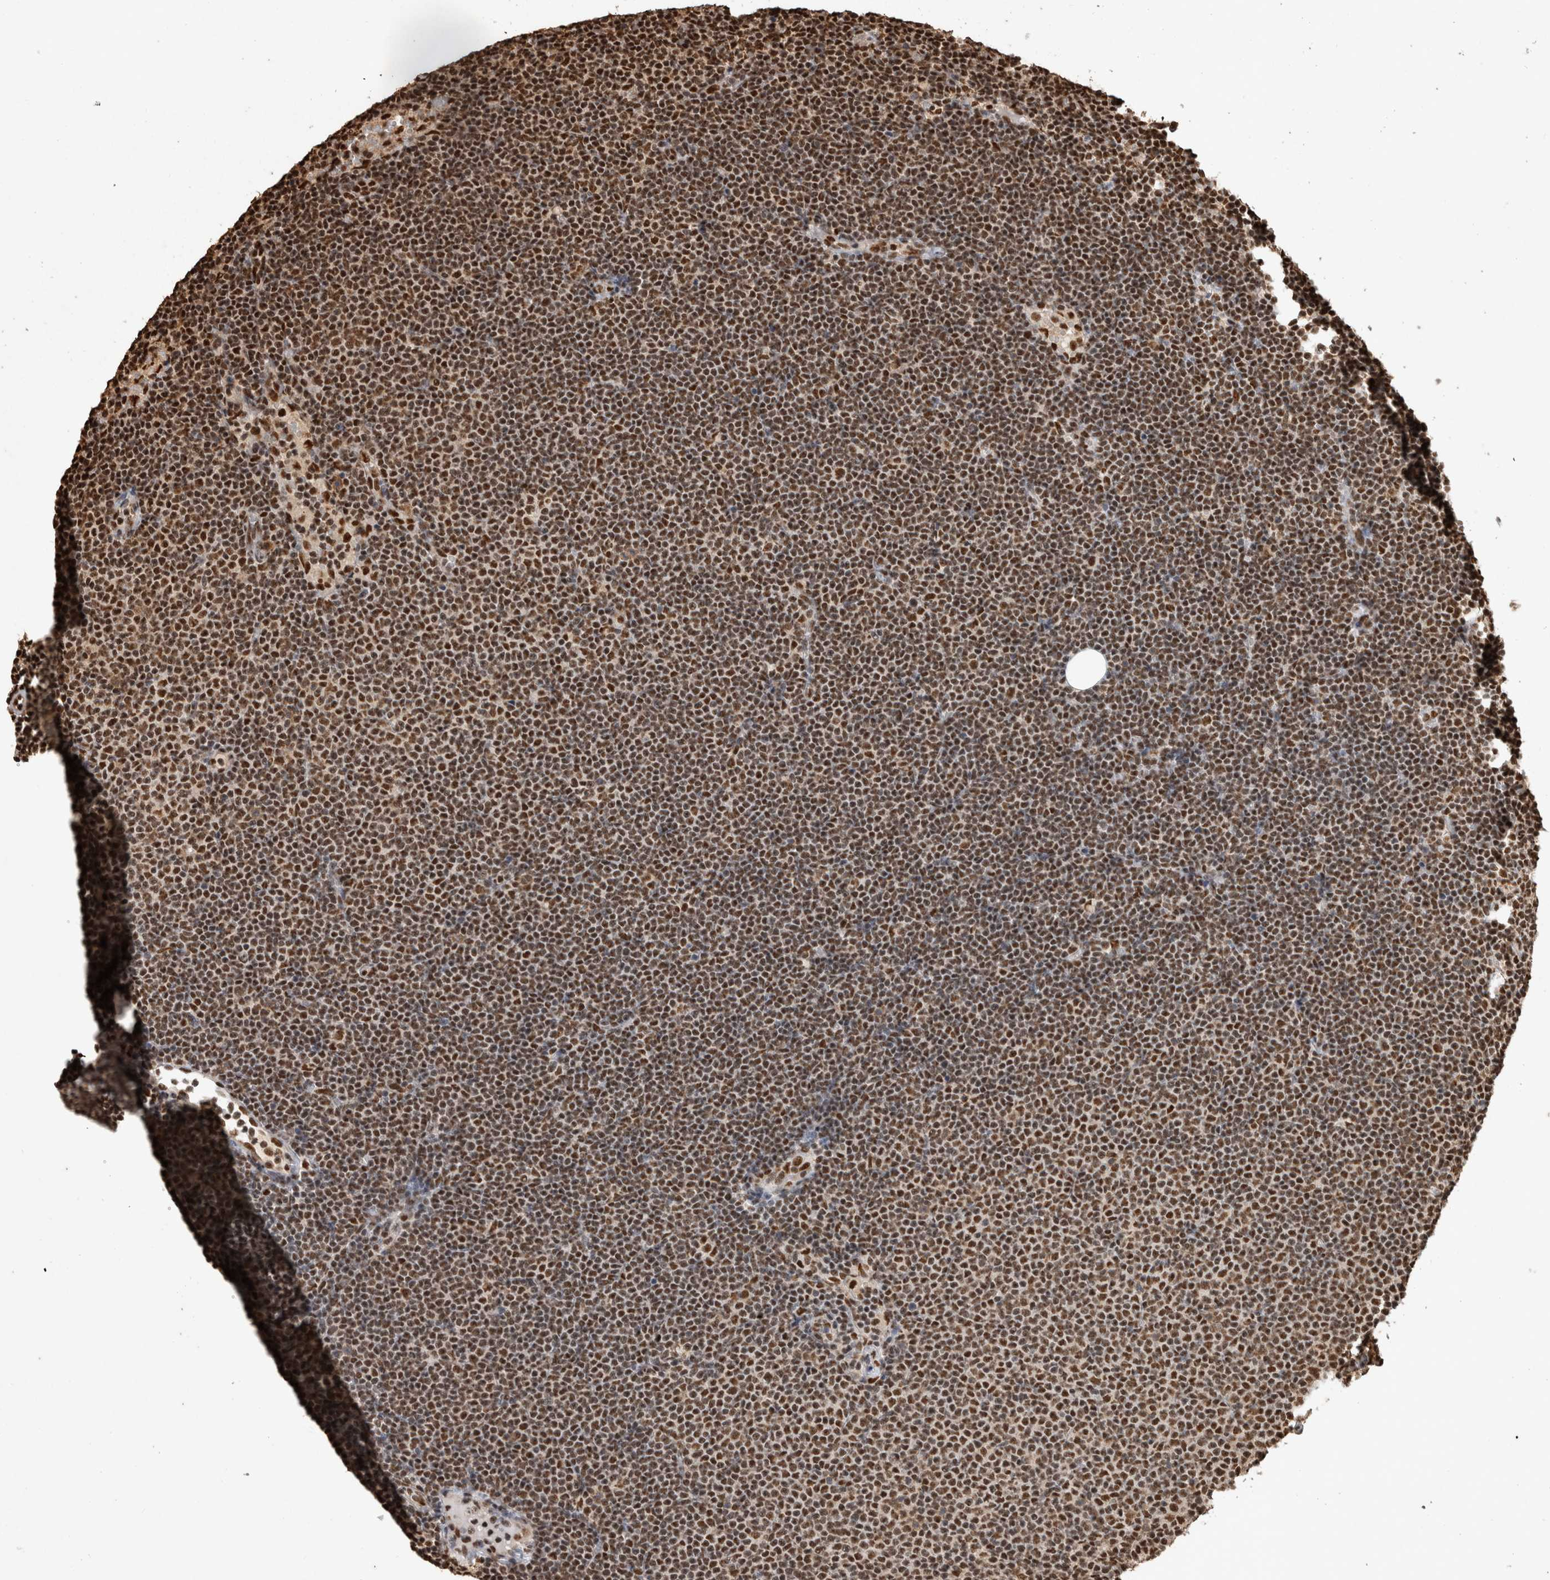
{"staining": {"intensity": "moderate", "quantity": ">75%", "location": "nuclear"}, "tissue": "lymphoma", "cell_type": "Tumor cells", "image_type": "cancer", "snomed": [{"axis": "morphology", "description": "Malignant lymphoma, non-Hodgkin's type, Low grade"}, {"axis": "topography", "description": "Lymph node"}], "caption": "A brown stain labels moderate nuclear expression of a protein in human lymphoma tumor cells. The staining was performed using DAB (3,3'-diaminobenzidine) to visualize the protein expression in brown, while the nuclei were stained in blue with hematoxylin (Magnification: 20x).", "gene": "RAD50", "patient": {"sex": "female", "age": 53}}